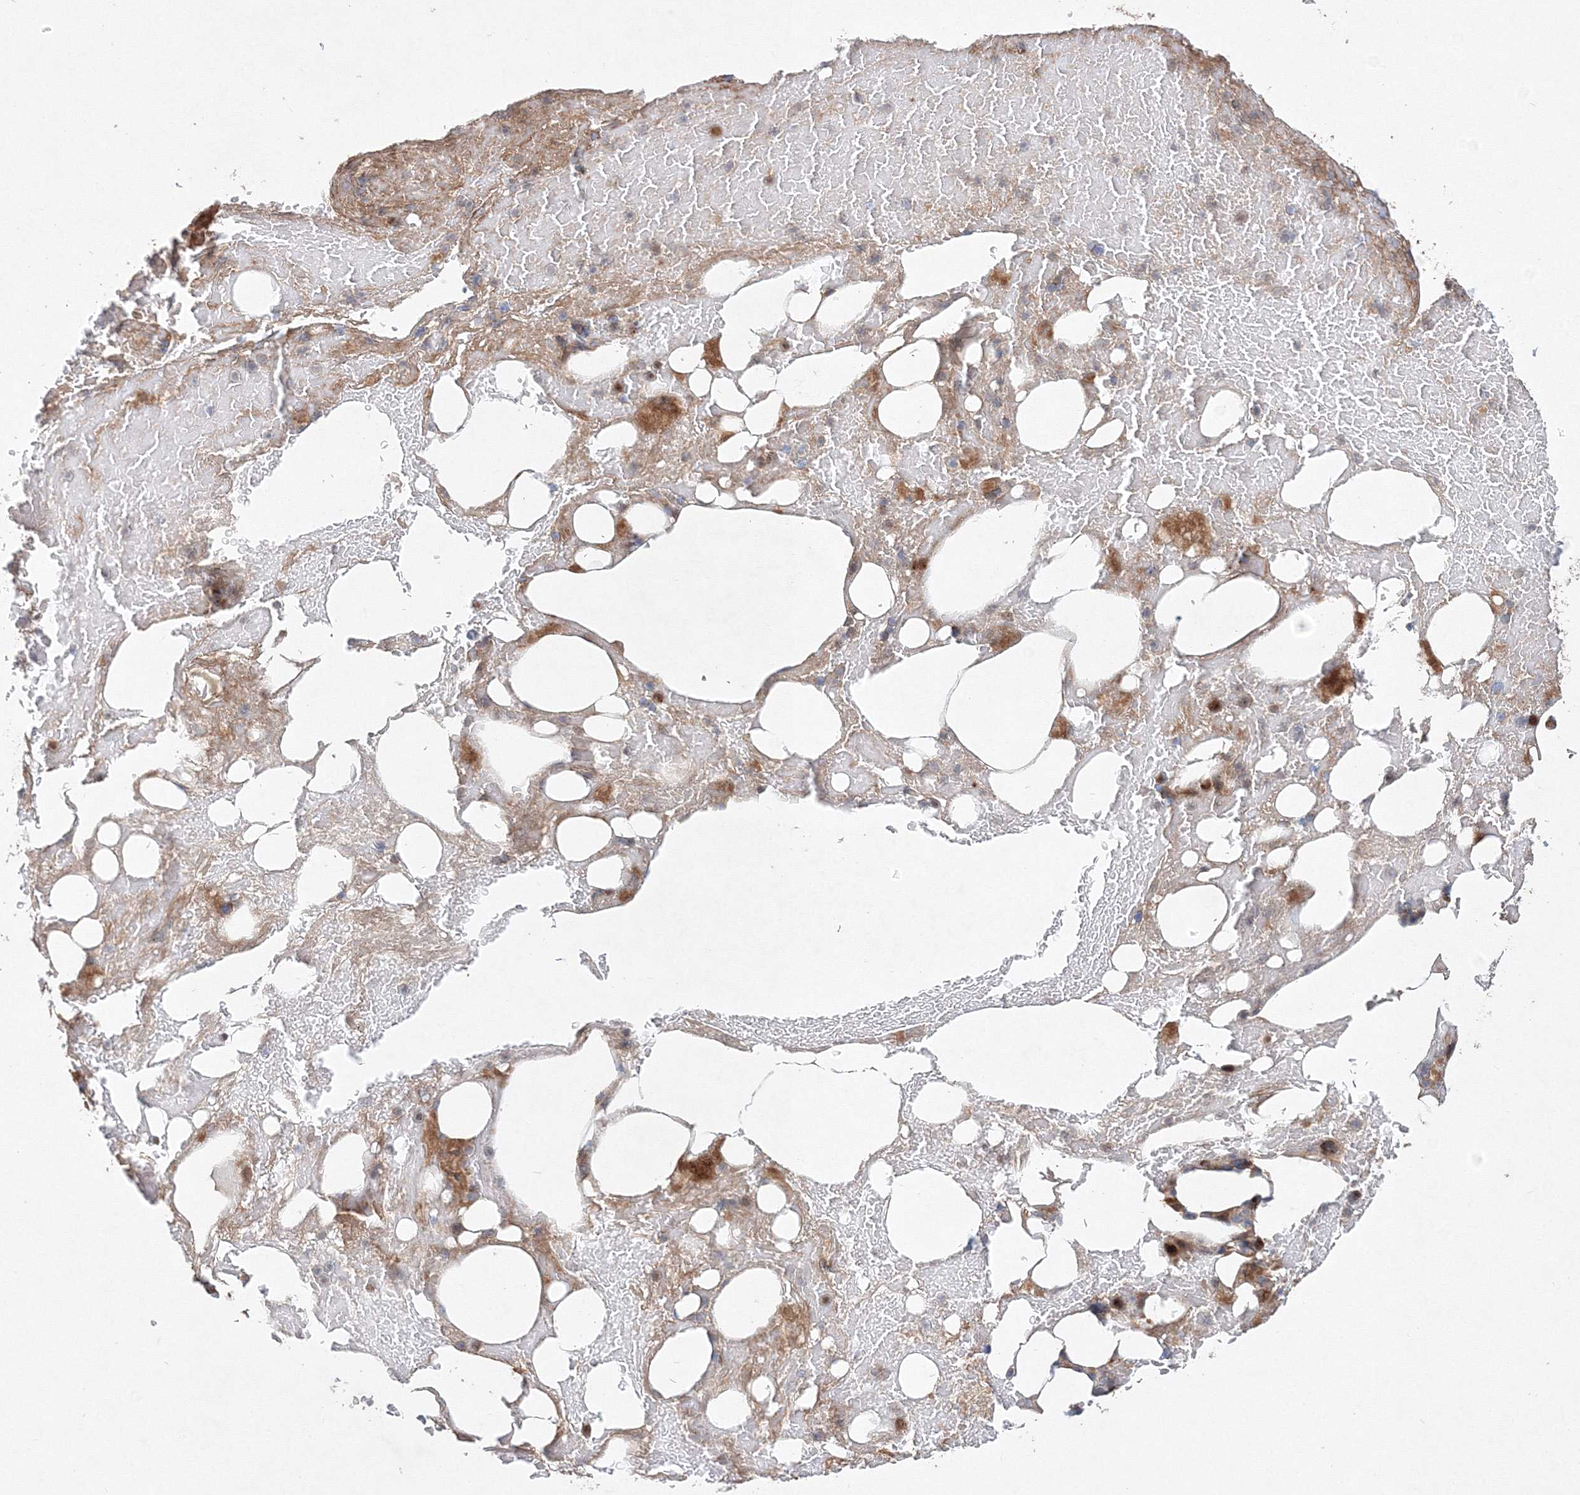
{"staining": {"intensity": "moderate", "quantity": ">75%", "location": "cytoplasmic/membranous"}, "tissue": "bone marrow", "cell_type": "Hematopoietic cells", "image_type": "normal", "snomed": [{"axis": "morphology", "description": "Normal tissue, NOS"}, {"axis": "topography", "description": "Bone marrow"}], "caption": "Bone marrow stained for a protein reveals moderate cytoplasmic/membranous positivity in hematopoietic cells. (IHC, brightfield microscopy, high magnification).", "gene": "ANKAR", "patient": {"sex": "male", "age": 60}}